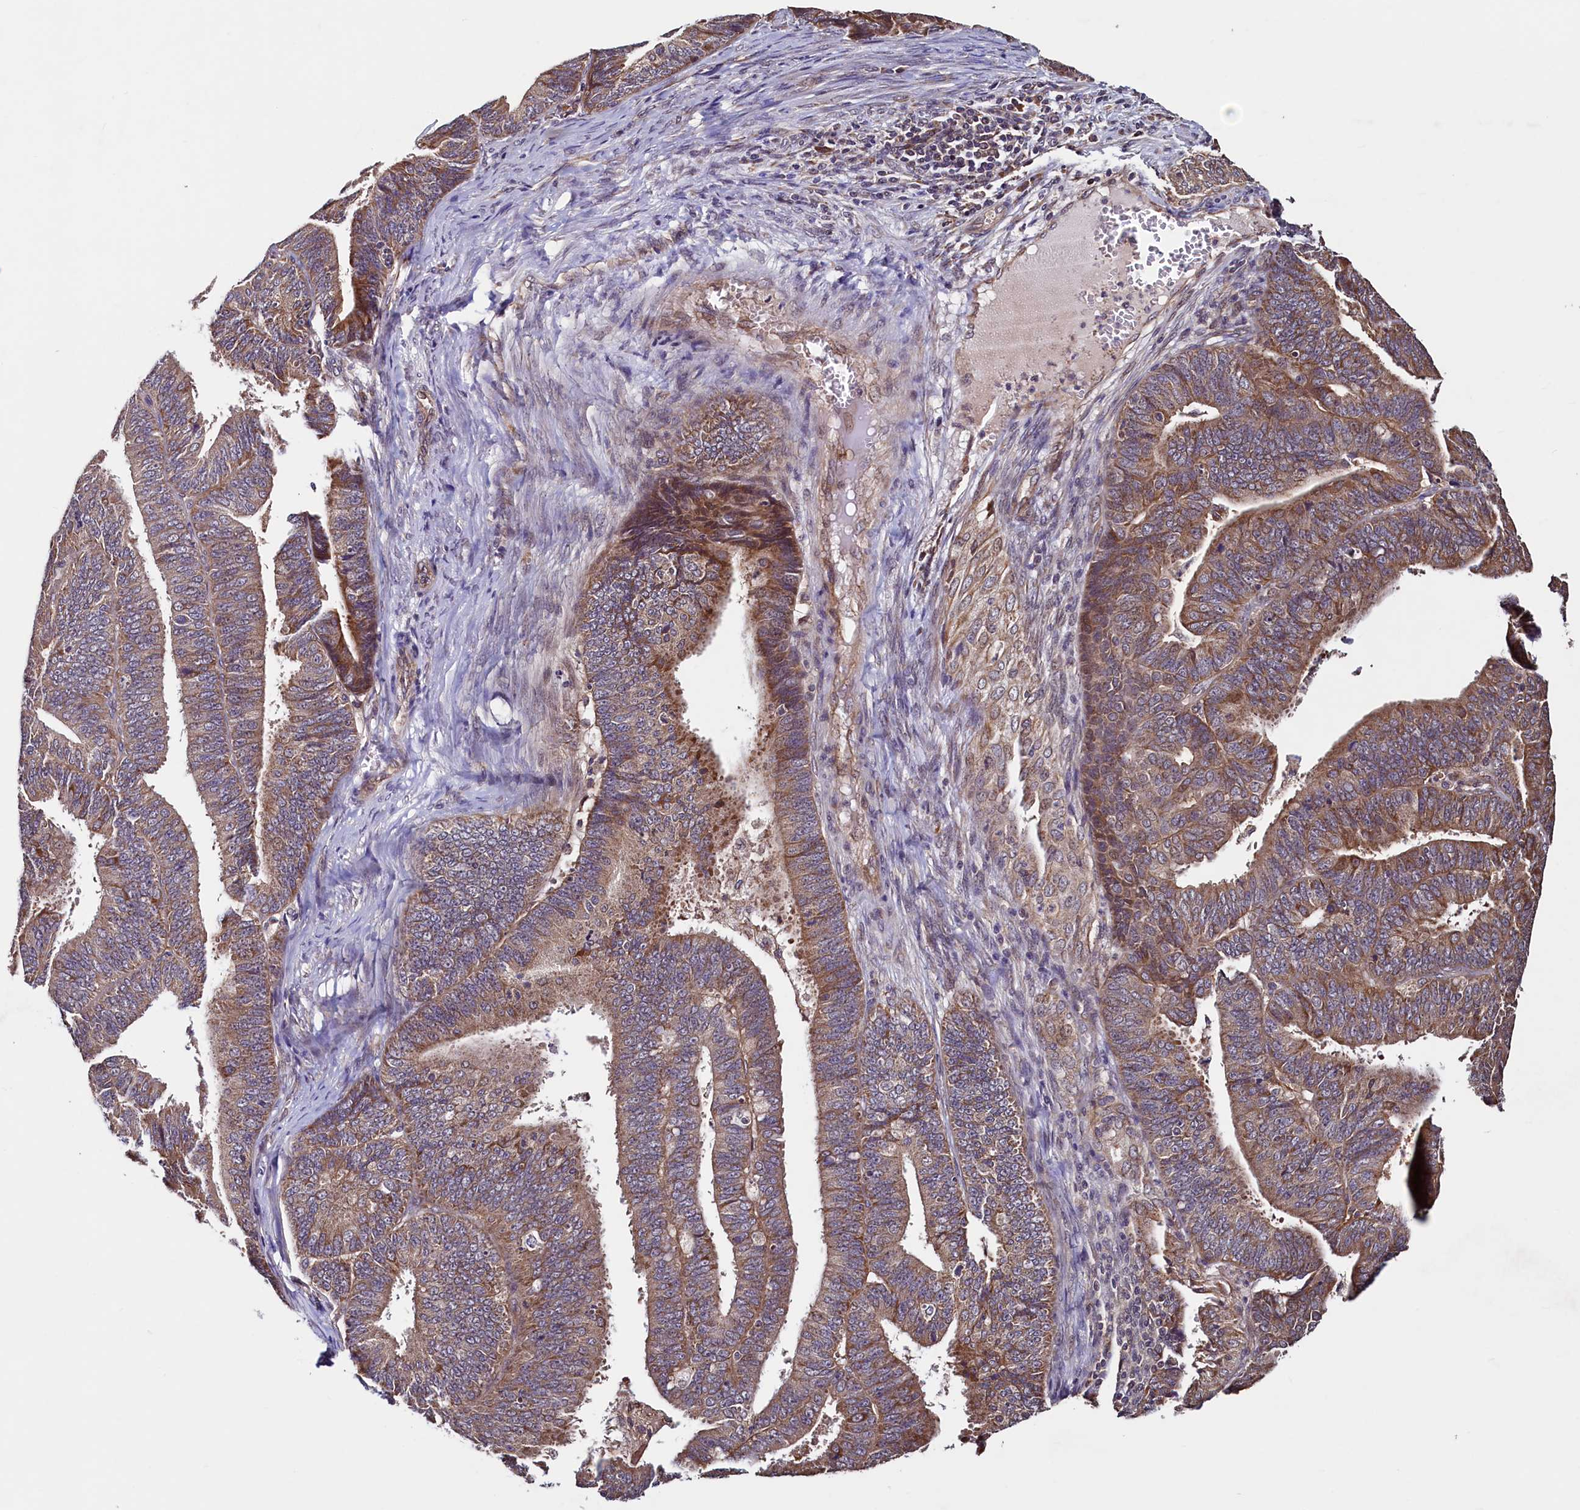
{"staining": {"intensity": "moderate", "quantity": ">75%", "location": "cytoplasmic/membranous"}, "tissue": "endometrial cancer", "cell_type": "Tumor cells", "image_type": "cancer", "snomed": [{"axis": "morphology", "description": "Adenocarcinoma, NOS"}, {"axis": "topography", "description": "Endometrium"}], "caption": "A brown stain shows moderate cytoplasmic/membranous positivity of a protein in adenocarcinoma (endometrial) tumor cells. The protein of interest is shown in brown color, while the nuclei are stained blue.", "gene": "RBFA", "patient": {"sex": "female", "age": 73}}